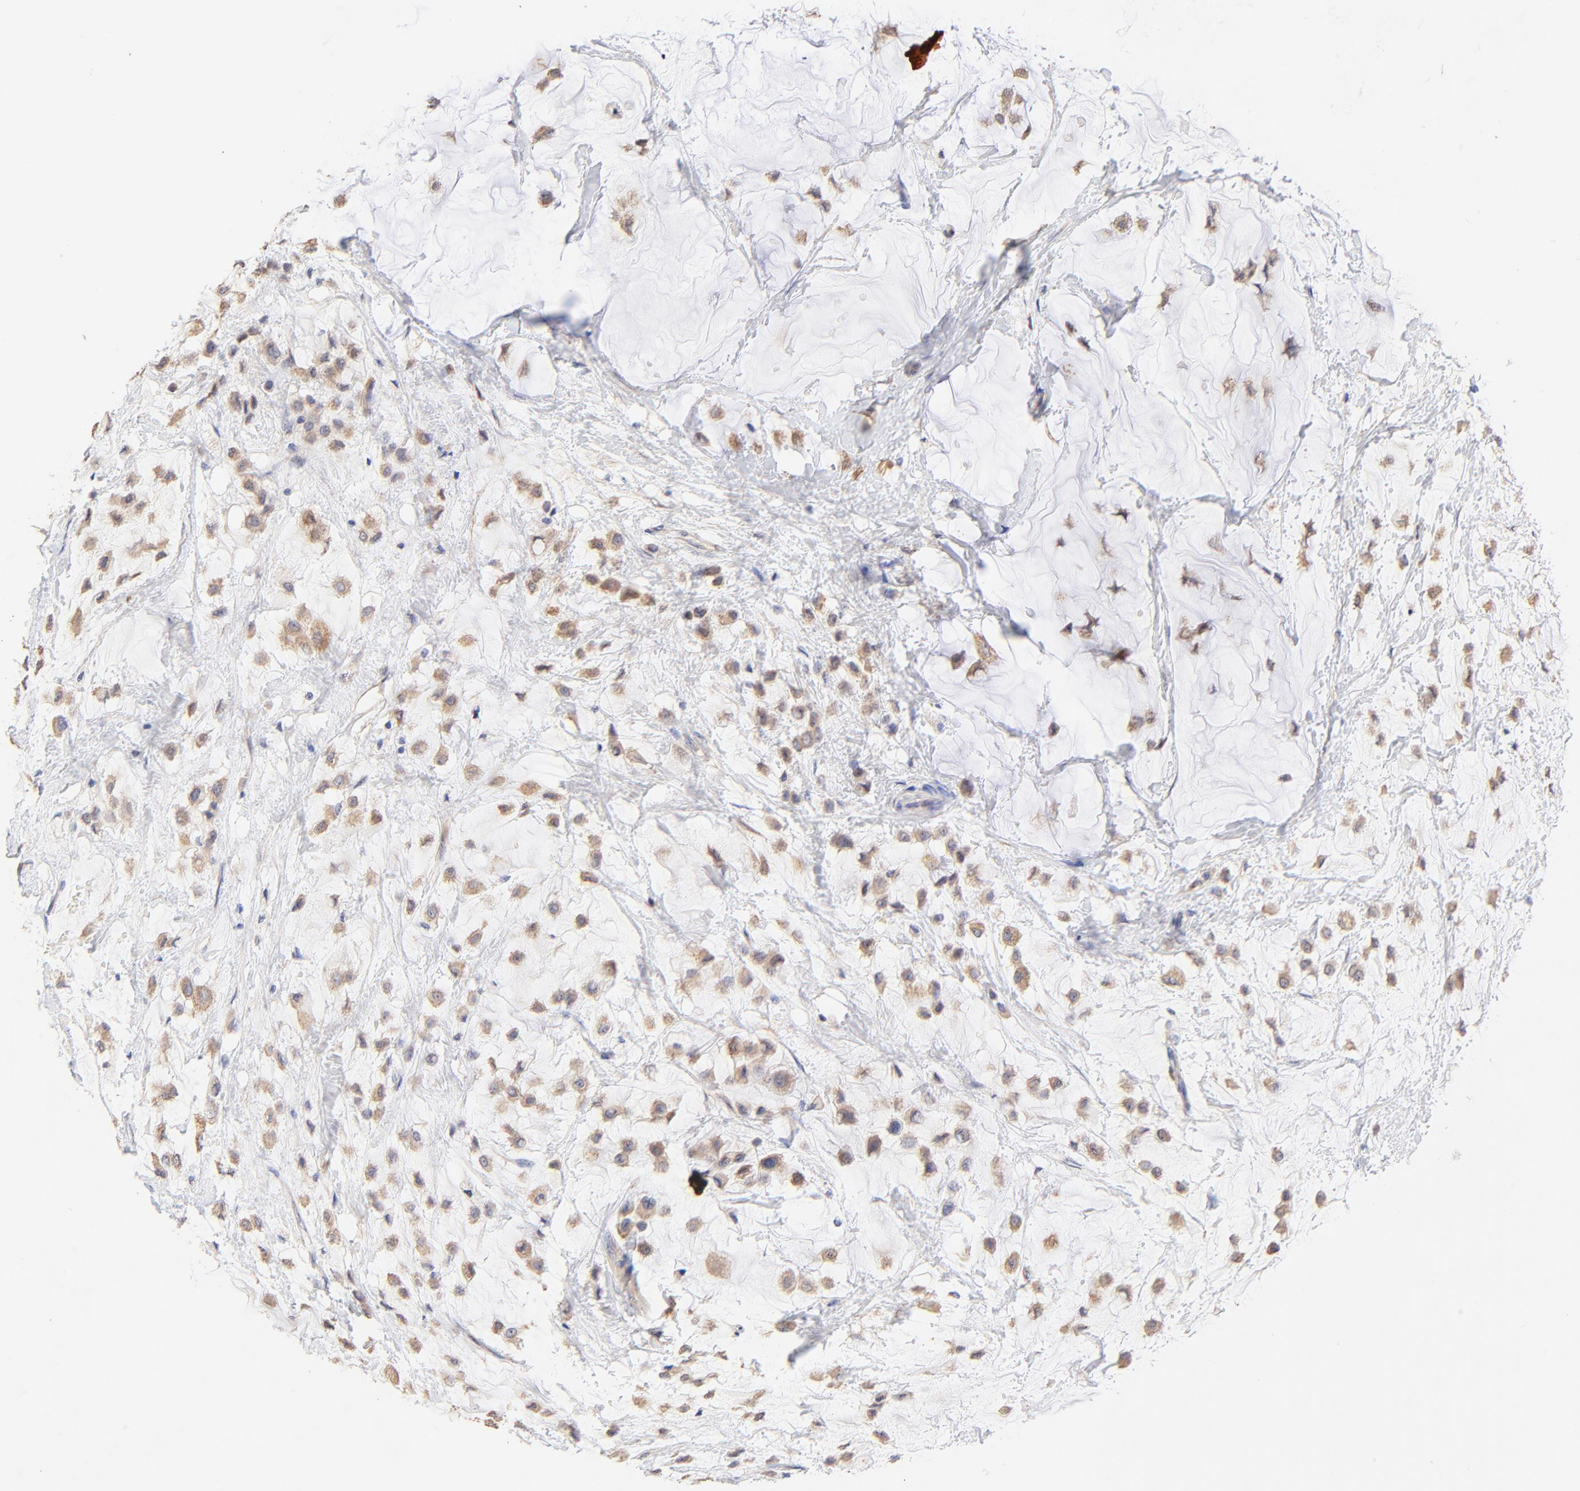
{"staining": {"intensity": "moderate", "quantity": ">75%", "location": "cytoplasmic/membranous"}, "tissue": "breast cancer", "cell_type": "Tumor cells", "image_type": "cancer", "snomed": [{"axis": "morphology", "description": "Lobular carcinoma"}, {"axis": "topography", "description": "Breast"}], "caption": "A high-resolution histopathology image shows immunohistochemistry (IHC) staining of breast cancer, which reveals moderate cytoplasmic/membranous expression in about >75% of tumor cells. The staining was performed using DAB, with brown indicating positive protein expression. Nuclei are stained blue with hematoxylin.", "gene": "PTK7", "patient": {"sex": "female", "age": 85}}